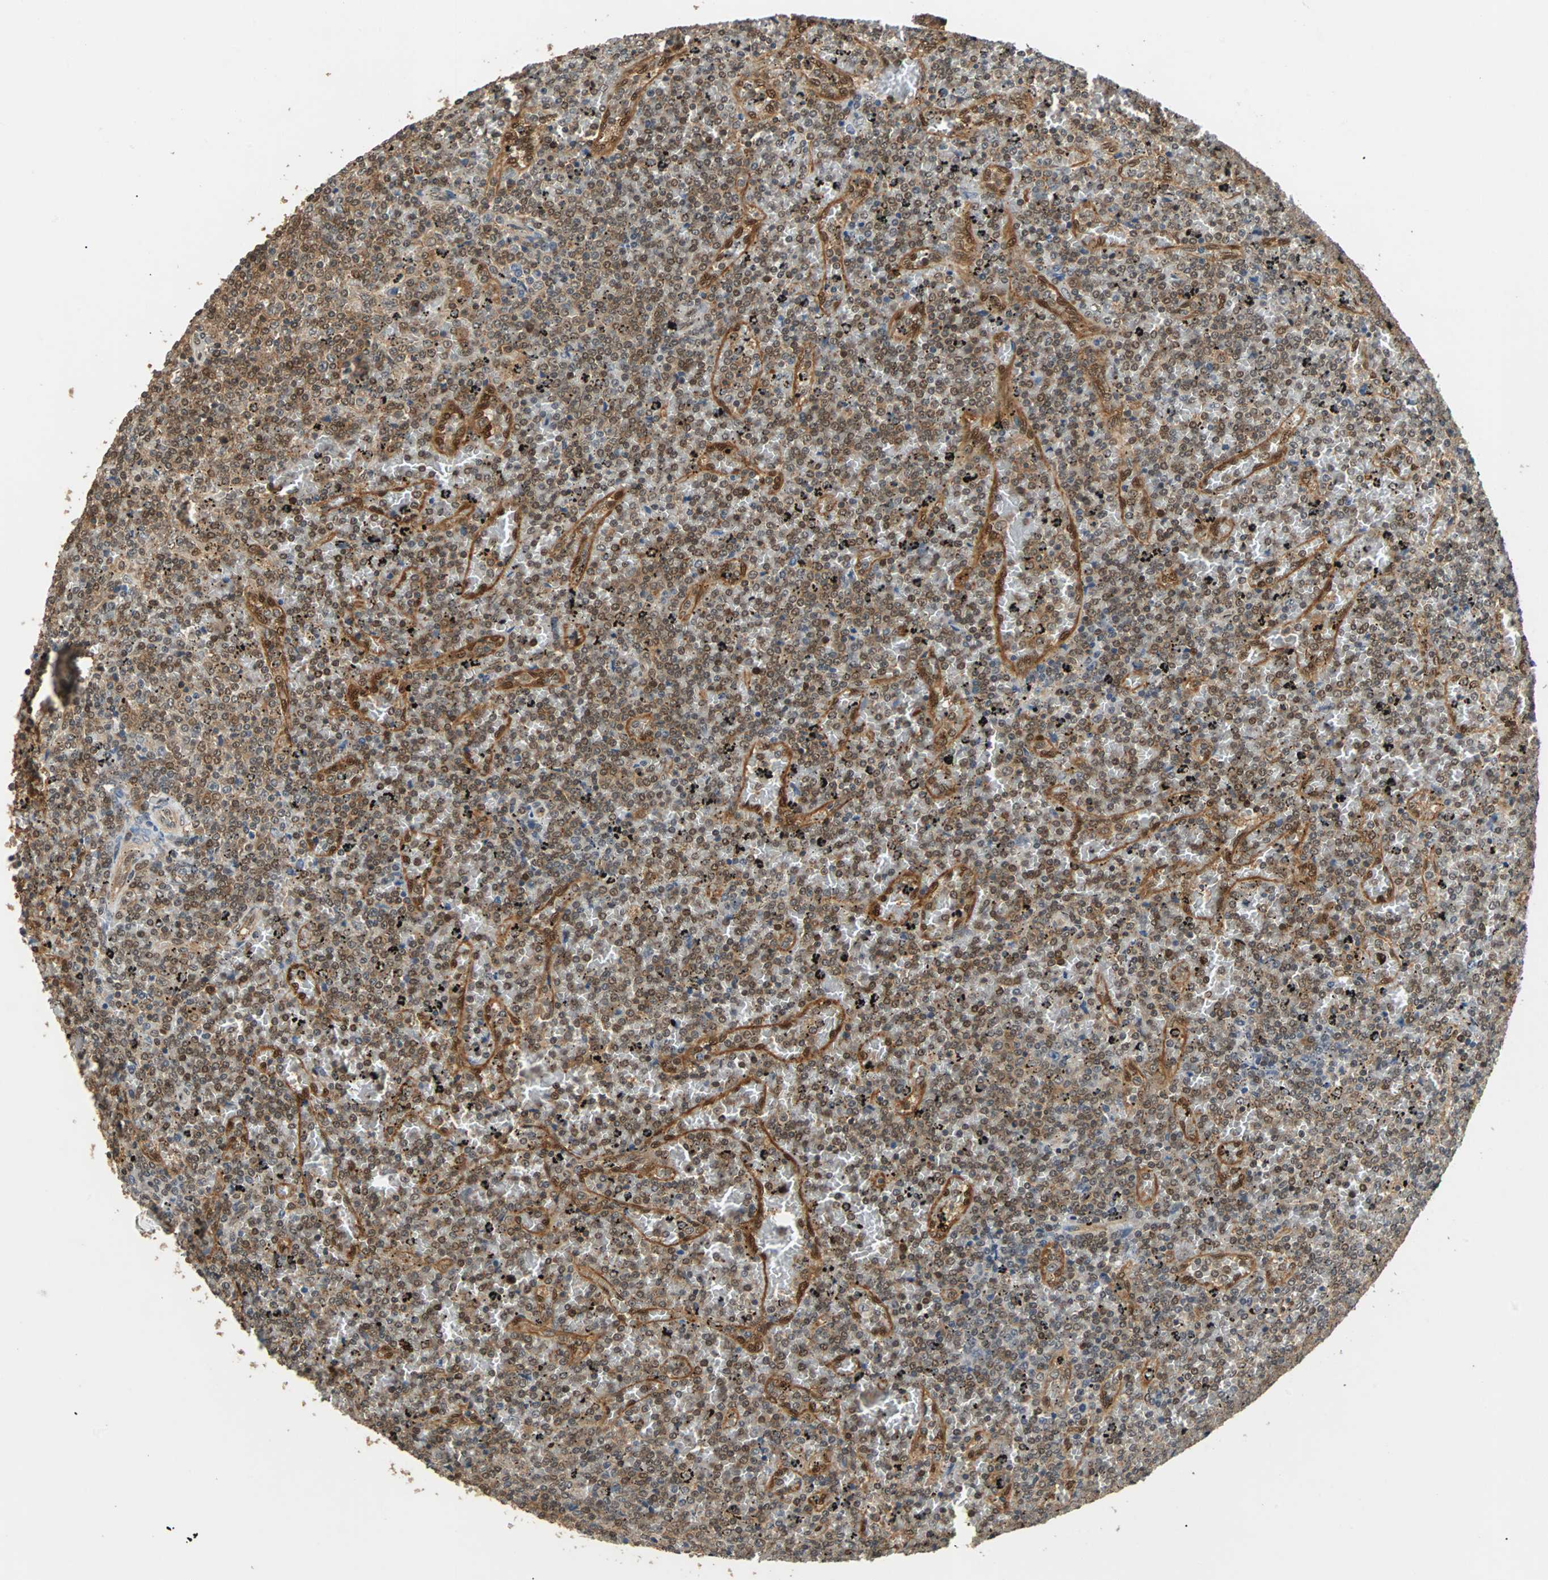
{"staining": {"intensity": "moderate", "quantity": ">75%", "location": "cytoplasmic/membranous,nuclear"}, "tissue": "lymphoma", "cell_type": "Tumor cells", "image_type": "cancer", "snomed": [{"axis": "morphology", "description": "Malignant lymphoma, non-Hodgkin's type, Low grade"}, {"axis": "topography", "description": "Spleen"}], "caption": "The immunohistochemical stain highlights moderate cytoplasmic/membranous and nuclear expression in tumor cells of malignant lymphoma, non-Hodgkin's type (low-grade) tissue. (IHC, brightfield microscopy, high magnification).", "gene": "PRDX6", "patient": {"sex": "female", "age": 77}}